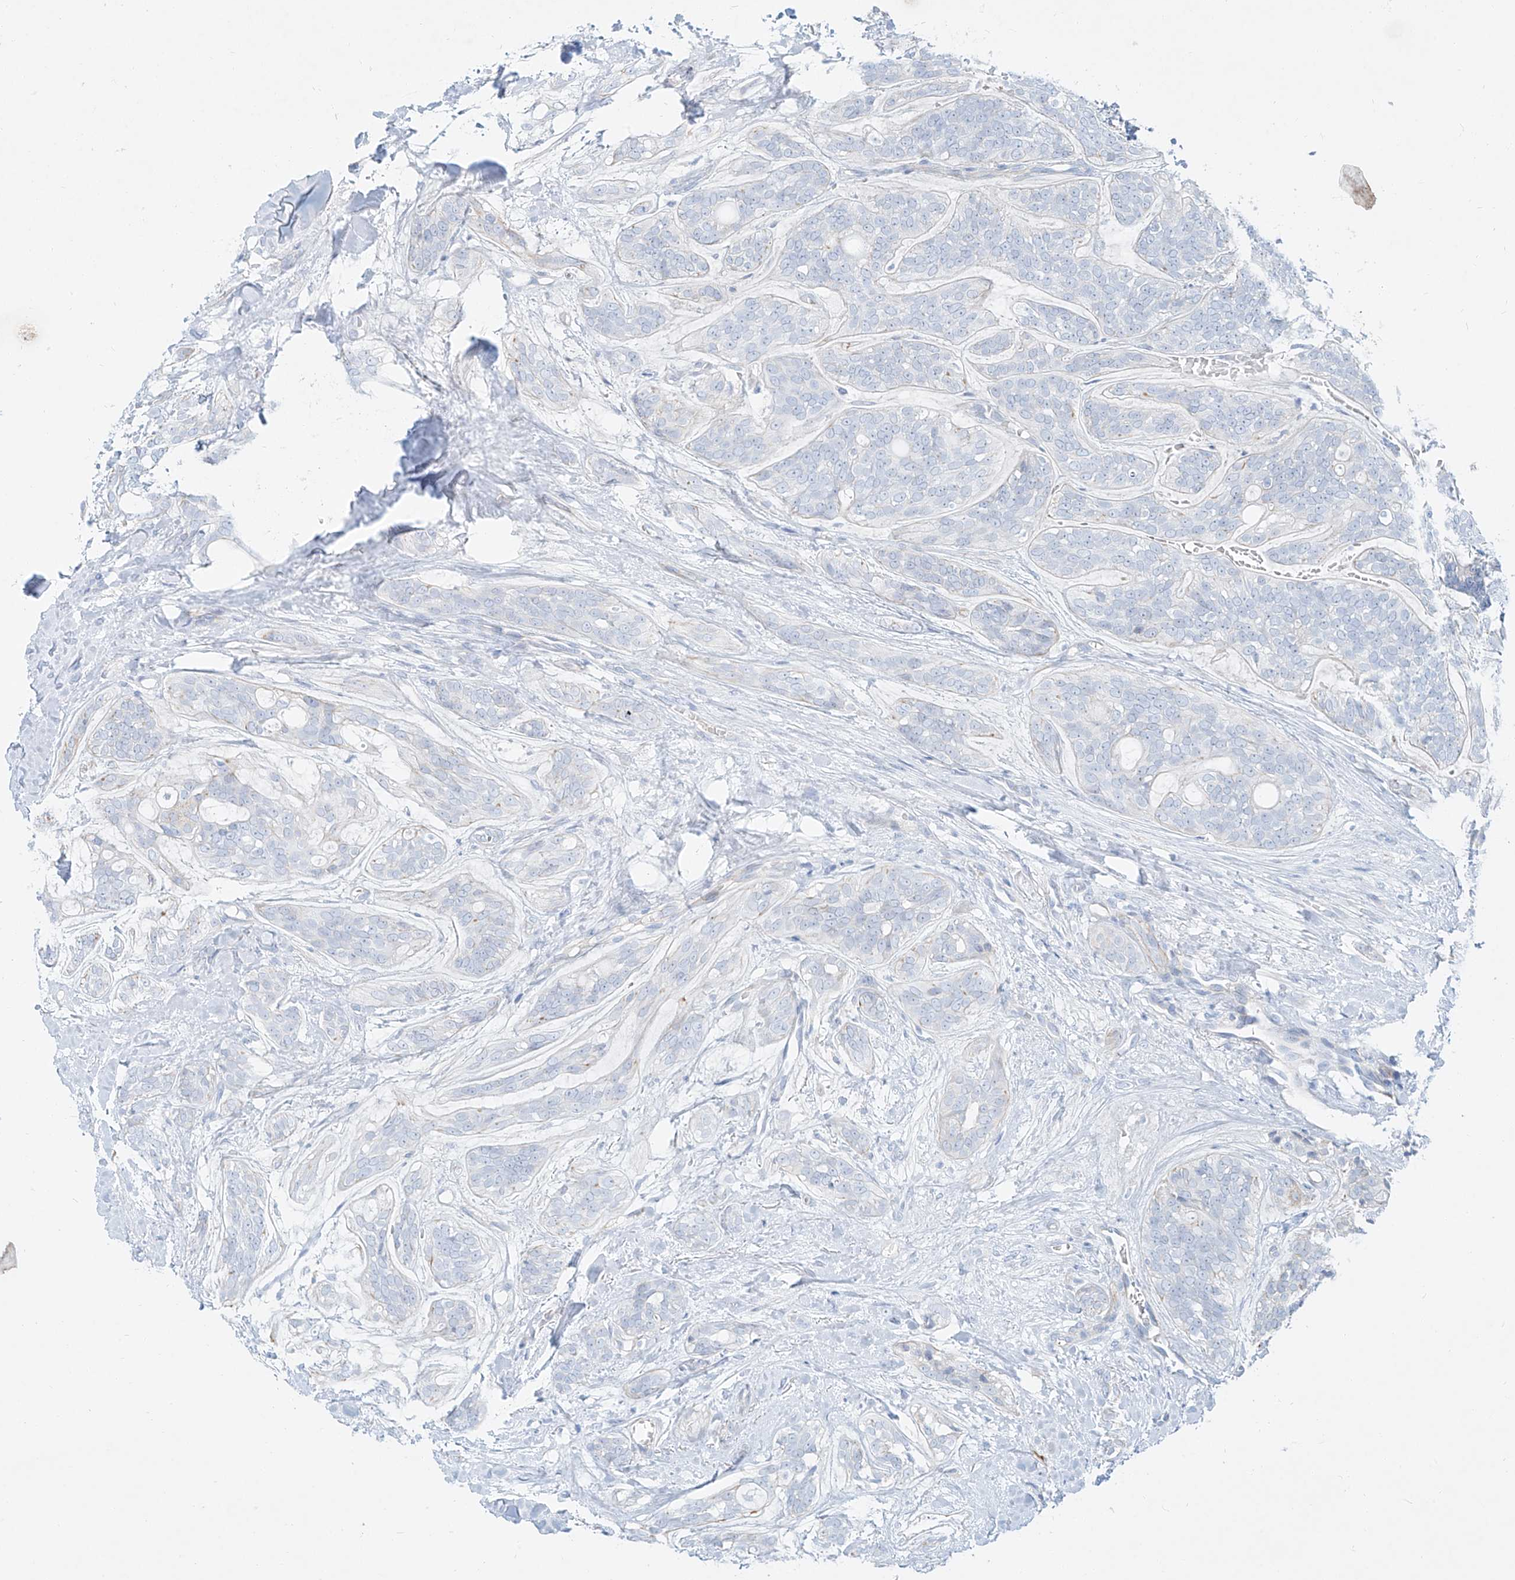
{"staining": {"intensity": "negative", "quantity": "none", "location": "none"}, "tissue": "head and neck cancer", "cell_type": "Tumor cells", "image_type": "cancer", "snomed": [{"axis": "morphology", "description": "Adenocarcinoma, NOS"}, {"axis": "topography", "description": "Head-Neck"}], "caption": "This is an immunohistochemistry micrograph of head and neck cancer. There is no positivity in tumor cells.", "gene": "AJM1", "patient": {"sex": "male", "age": 66}}